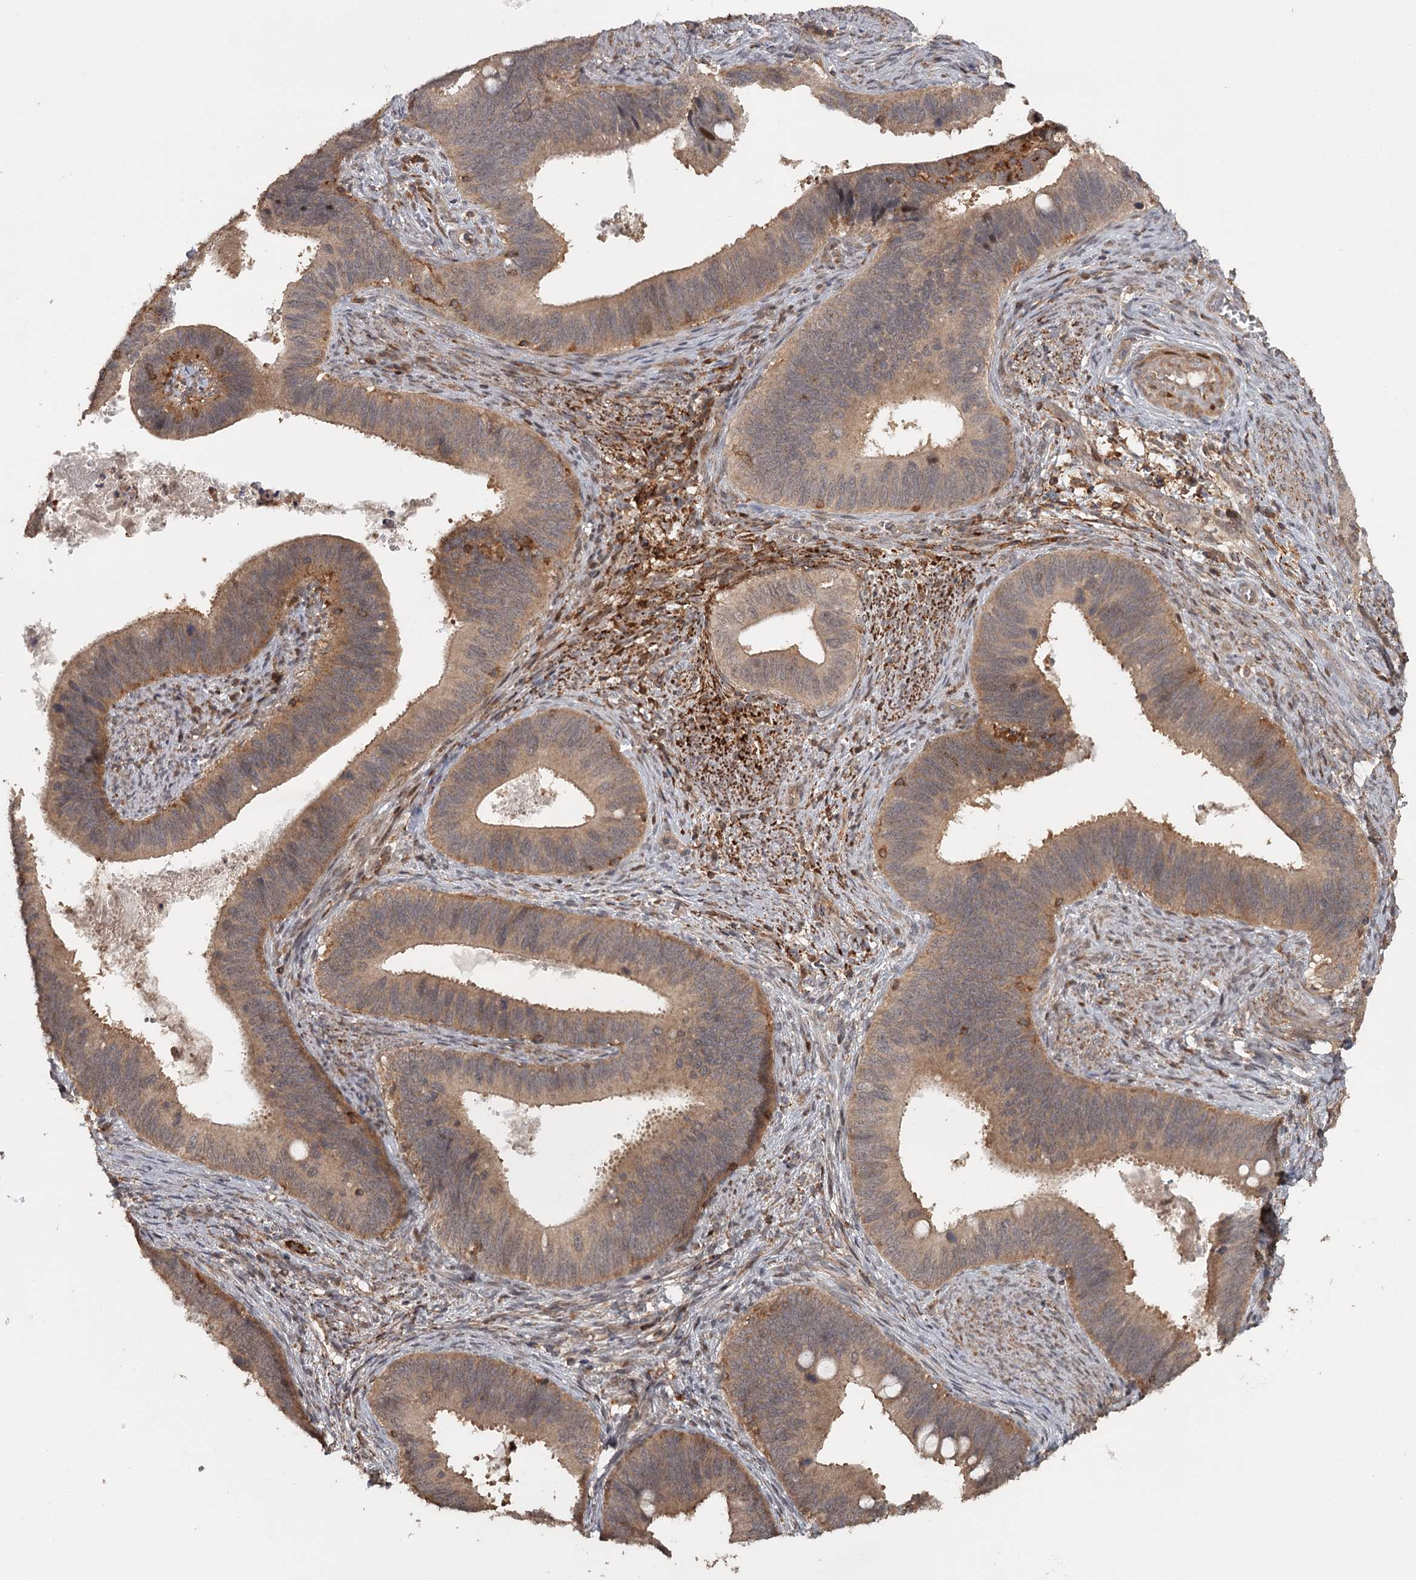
{"staining": {"intensity": "moderate", "quantity": ">75%", "location": "cytoplasmic/membranous"}, "tissue": "cervical cancer", "cell_type": "Tumor cells", "image_type": "cancer", "snomed": [{"axis": "morphology", "description": "Adenocarcinoma, NOS"}, {"axis": "topography", "description": "Cervix"}], "caption": "Cervical cancer (adenocarcinoma) tissue reveals moderate cytoplasmic/membranous staining in approximately >75% of tumor cells Using DAB (3,3'-diaminobenzidine) (brown) and hematoxylin (blue) stains, captured at high magnification using brightfield microscopy.", "gene": "FAXC", "patient": {"sex": "female", "age": 42}}